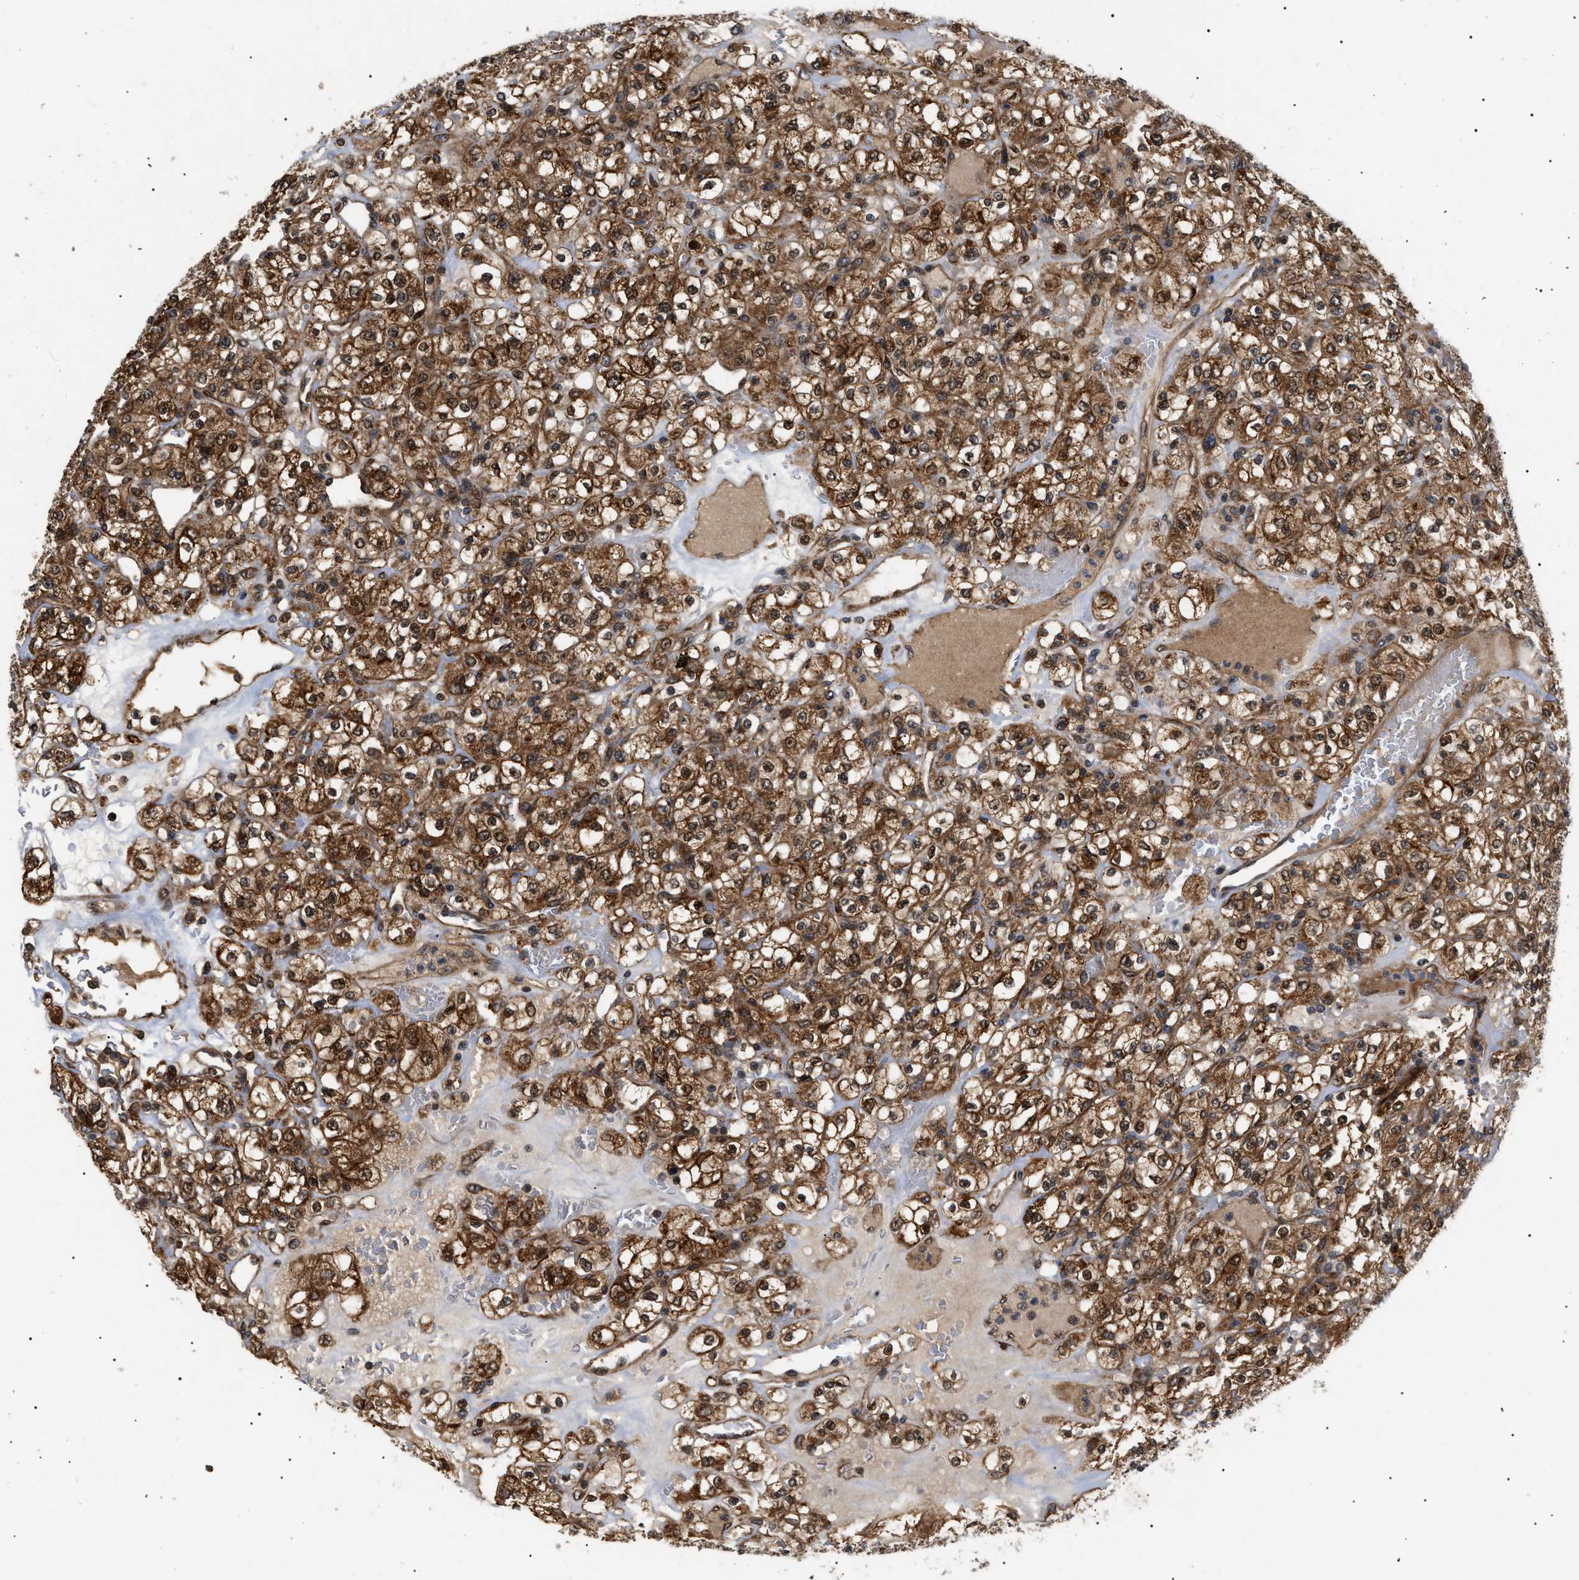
{"staining": {"intensity": "moderate", "quantity": ">75%", "location": "cytoplasmic/membranous,nuclear"}, "tissue": "renal cancer", "cell_type": "Tumor cells", "image_type": "cancer", "snomed": [{"axis": "morphology", "description": "Normal tissue, NOS"}, {"axis": "morphology", "description": "Adenocarcinoma, NOS"}, {"axis": "topography", "description": "Kidney"}], "caption": "The photomicrograph reveals a brown stain indicating the presence of a protein in the cytoplasmic/membranous and nuclear of tumor cells in adenocarcinoma (renal).", "gene": "ASTL", "patient": {"sex": "female", "age": 72}}